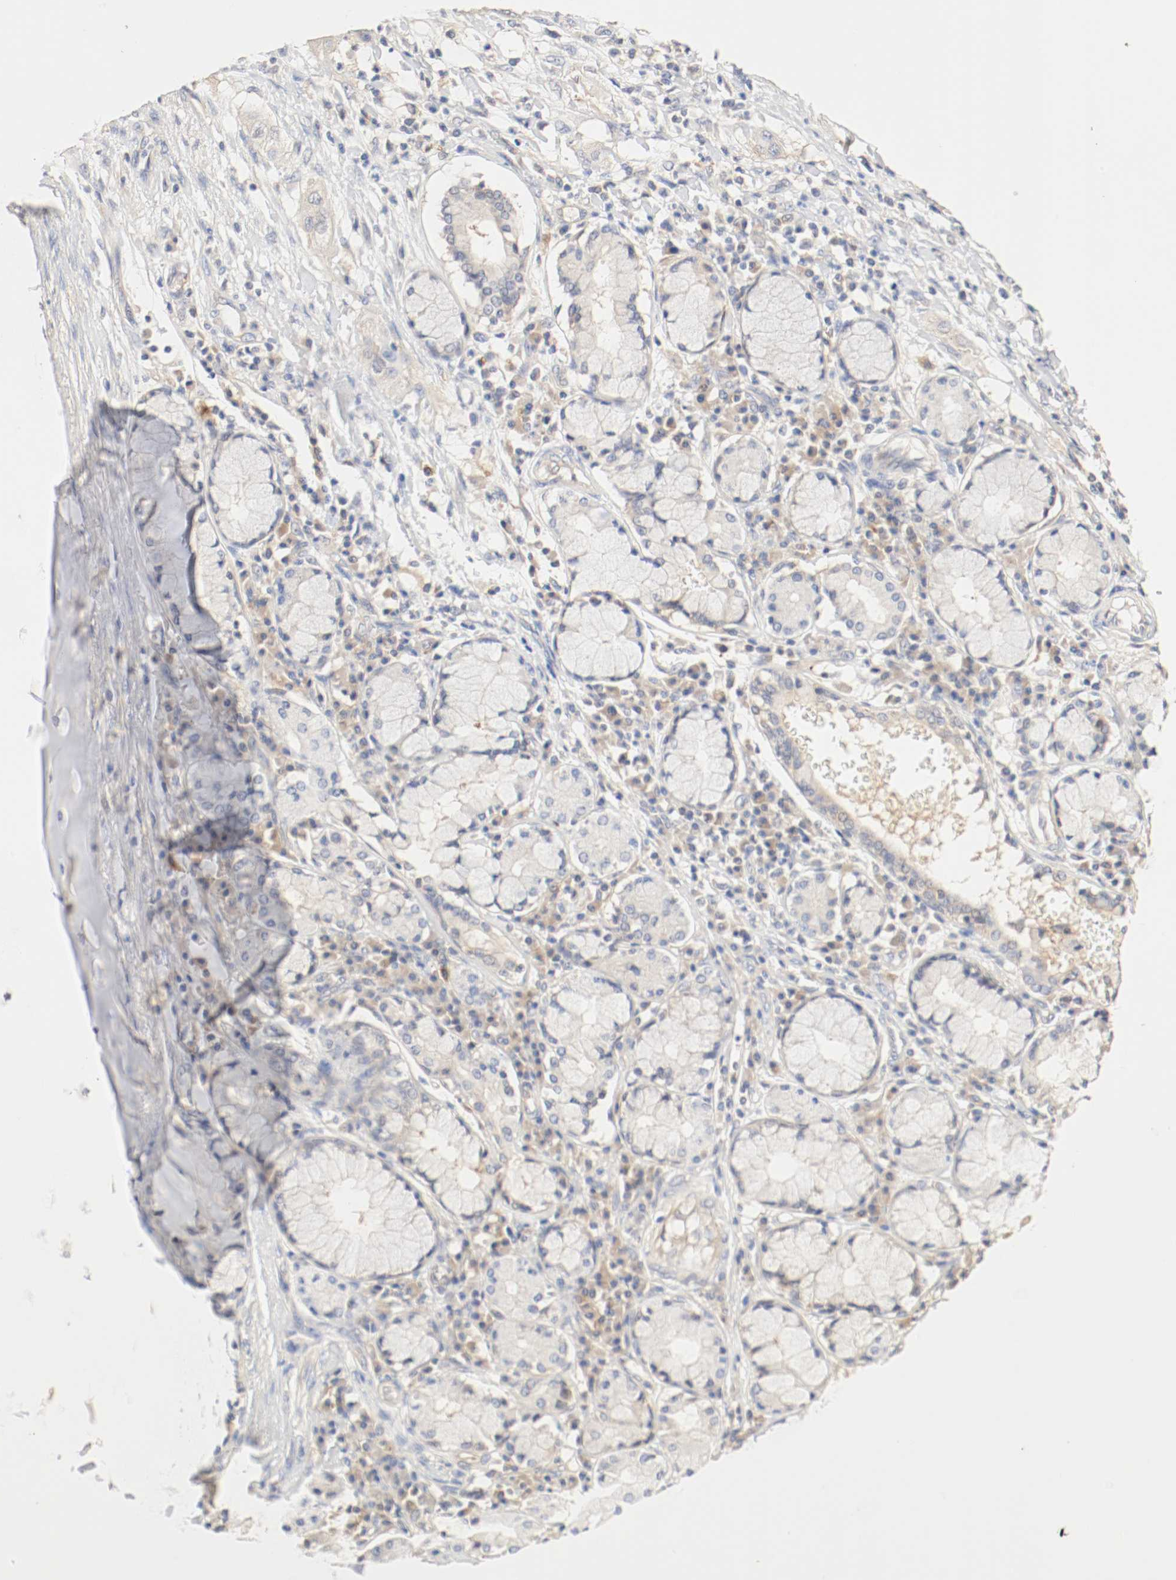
{"staining": {"intensity": "moderate", "quantity": "<25%", "location": "cytoplasmic/membranous"}, "tissue": "lung cancer", "cell_type": "Tumor cells", "image_type": "cancer", "snomed": [{"axis": "morphology", "description": "Squamous cell carcinoma, NOS"}, {"axis": "topography", "description": "Lung"}], "caption": "This micrograph shows immunohistochemistry (IHC) staining of squamous cell carcinoma (lung), with low moderate cytoplasmic/membranous expression in about <25% of tumor cells.", "gene": "GIT1", "patient": {"sex": "female", "age": 47}}